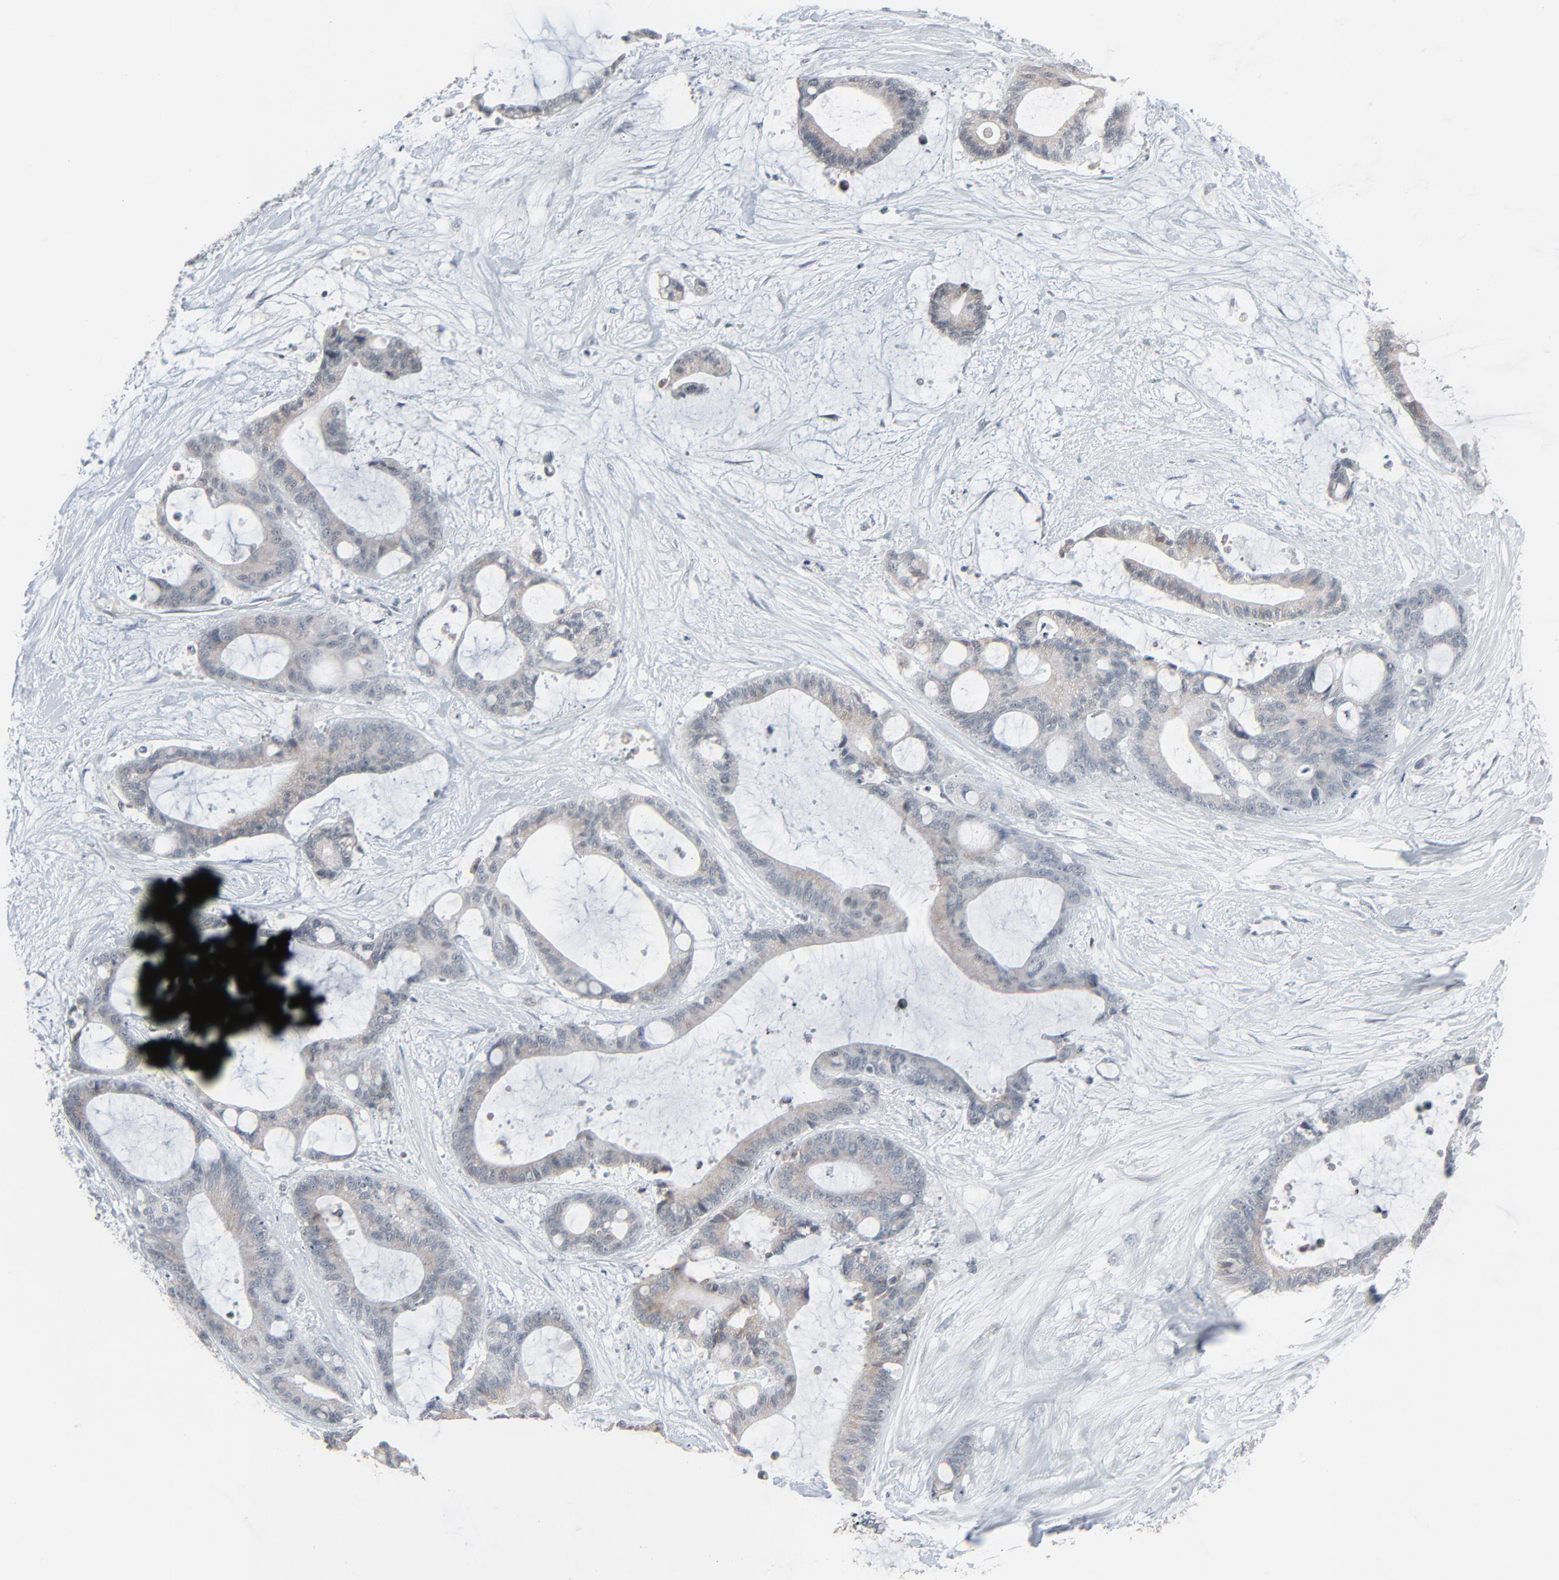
{"staining": {"intensity": "weak", "quantity": ">75%", "location": "cytoplasmic/membranous"}, "tissue": "liver cancer", "cell_type": "Tumor cells", "image_type": "cancer", "snomed": [{"axis": "morphology", "description": "Cholangiocarcinoma"}, {"axis": "topography", "description": "Liver"}], "caption": "Protein analysis of cholangiocarcinoma (liver) tissue displays weak cytoplasmic/membranous positivity in about >75% of tumor cells.", "gene": "SAGE1", "patient": {"sex": "female", "age": 73}}